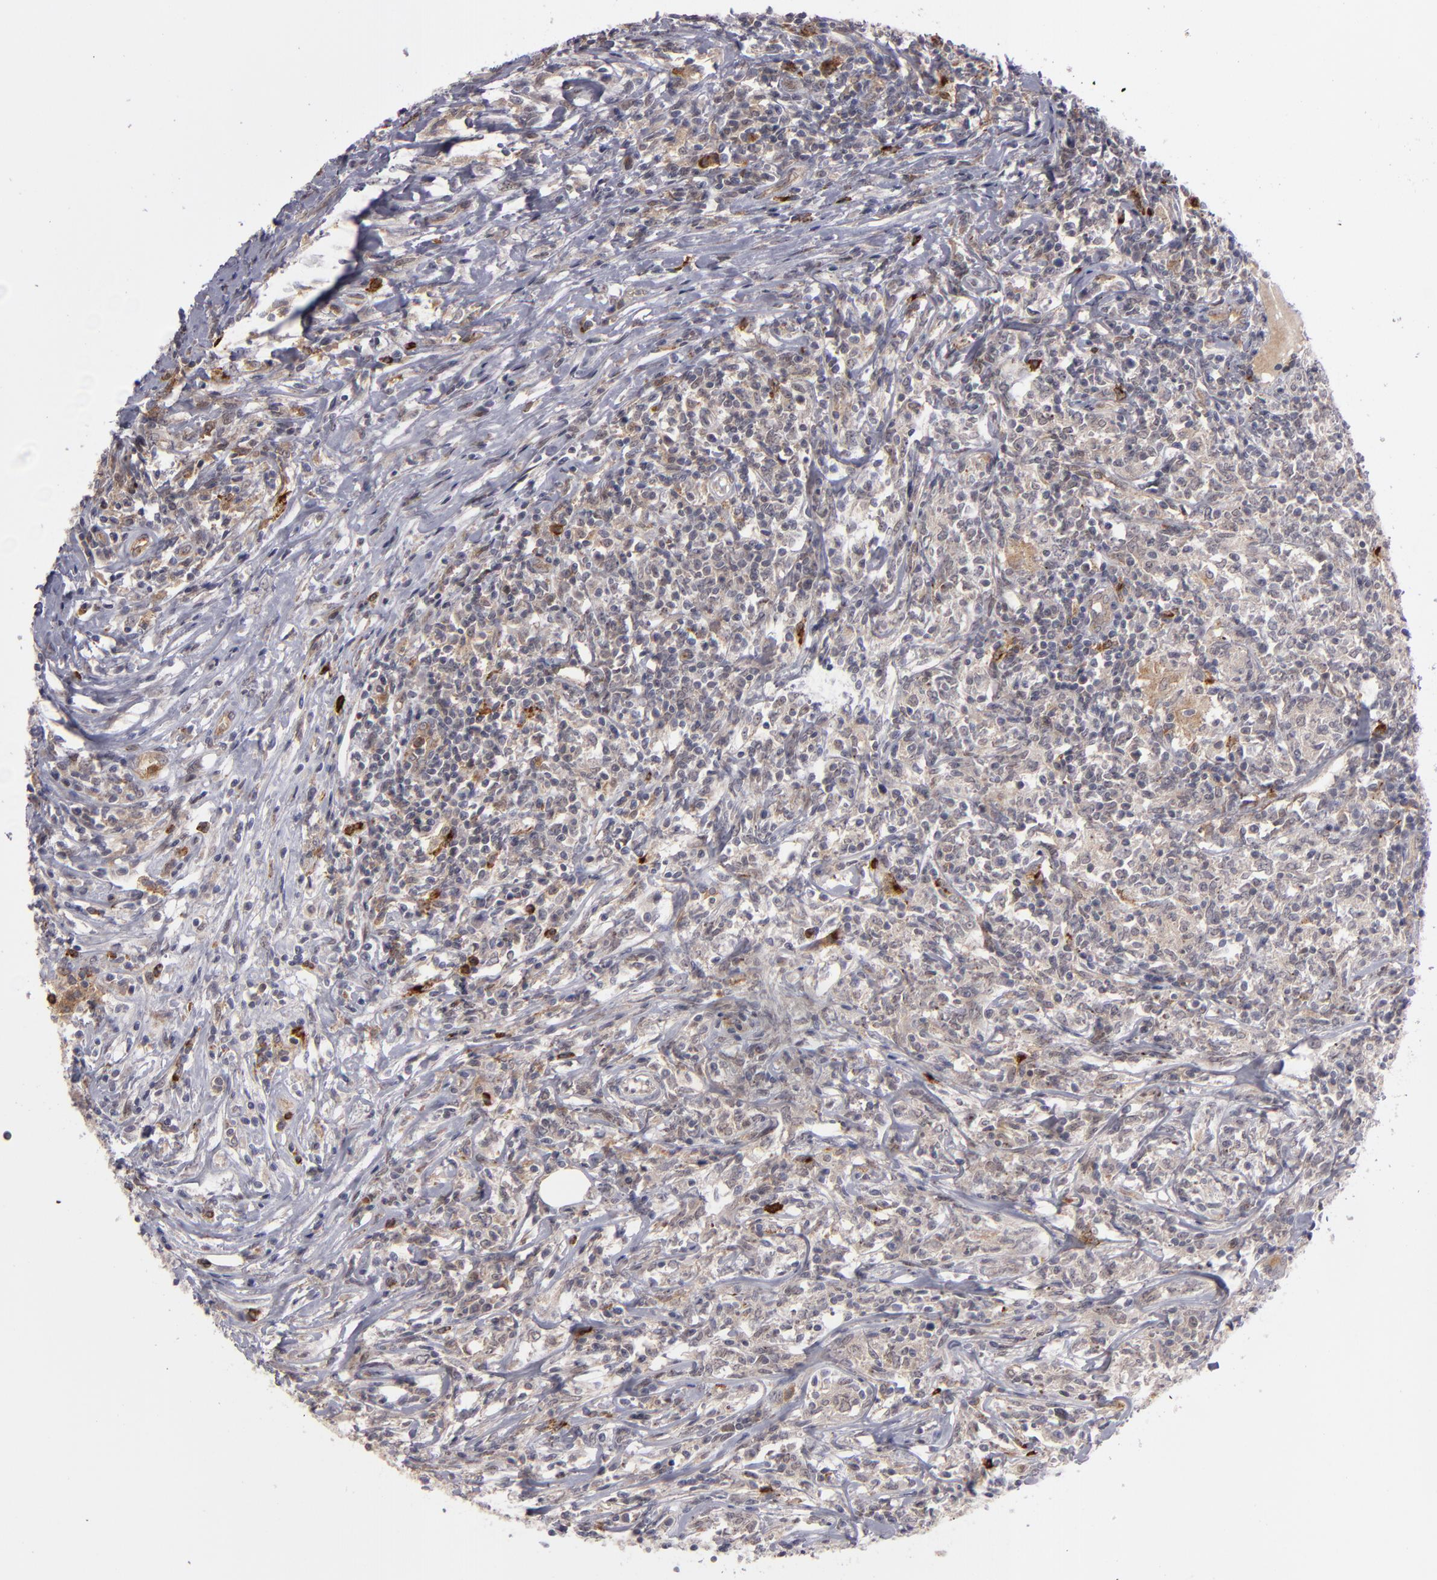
{"staining": {"intensity": "weak", "quantity": "<25%", "location": "nuclear"}, "tissue": "lymphoma", "cell_type": "Tumor cells", "image_type": "cancer", "snomed": [{"axis": "morphology", "description": "Malignant lymphoma, non-Hodgkin's type, High grade"}, {"axis": "topography", "description": "Lymph node"}], "caption": "Immunohistochemical staining of human malignant lymphoma, non-Hodgkin's type (high-grade) shows no significant staining in tumor cells. (Brightfield microscopy of DAB (3,3'-diaminobenzidine) IHC at high magnification).", "gene": "STX3", "patient": {"sex": "female", "age": 84}}